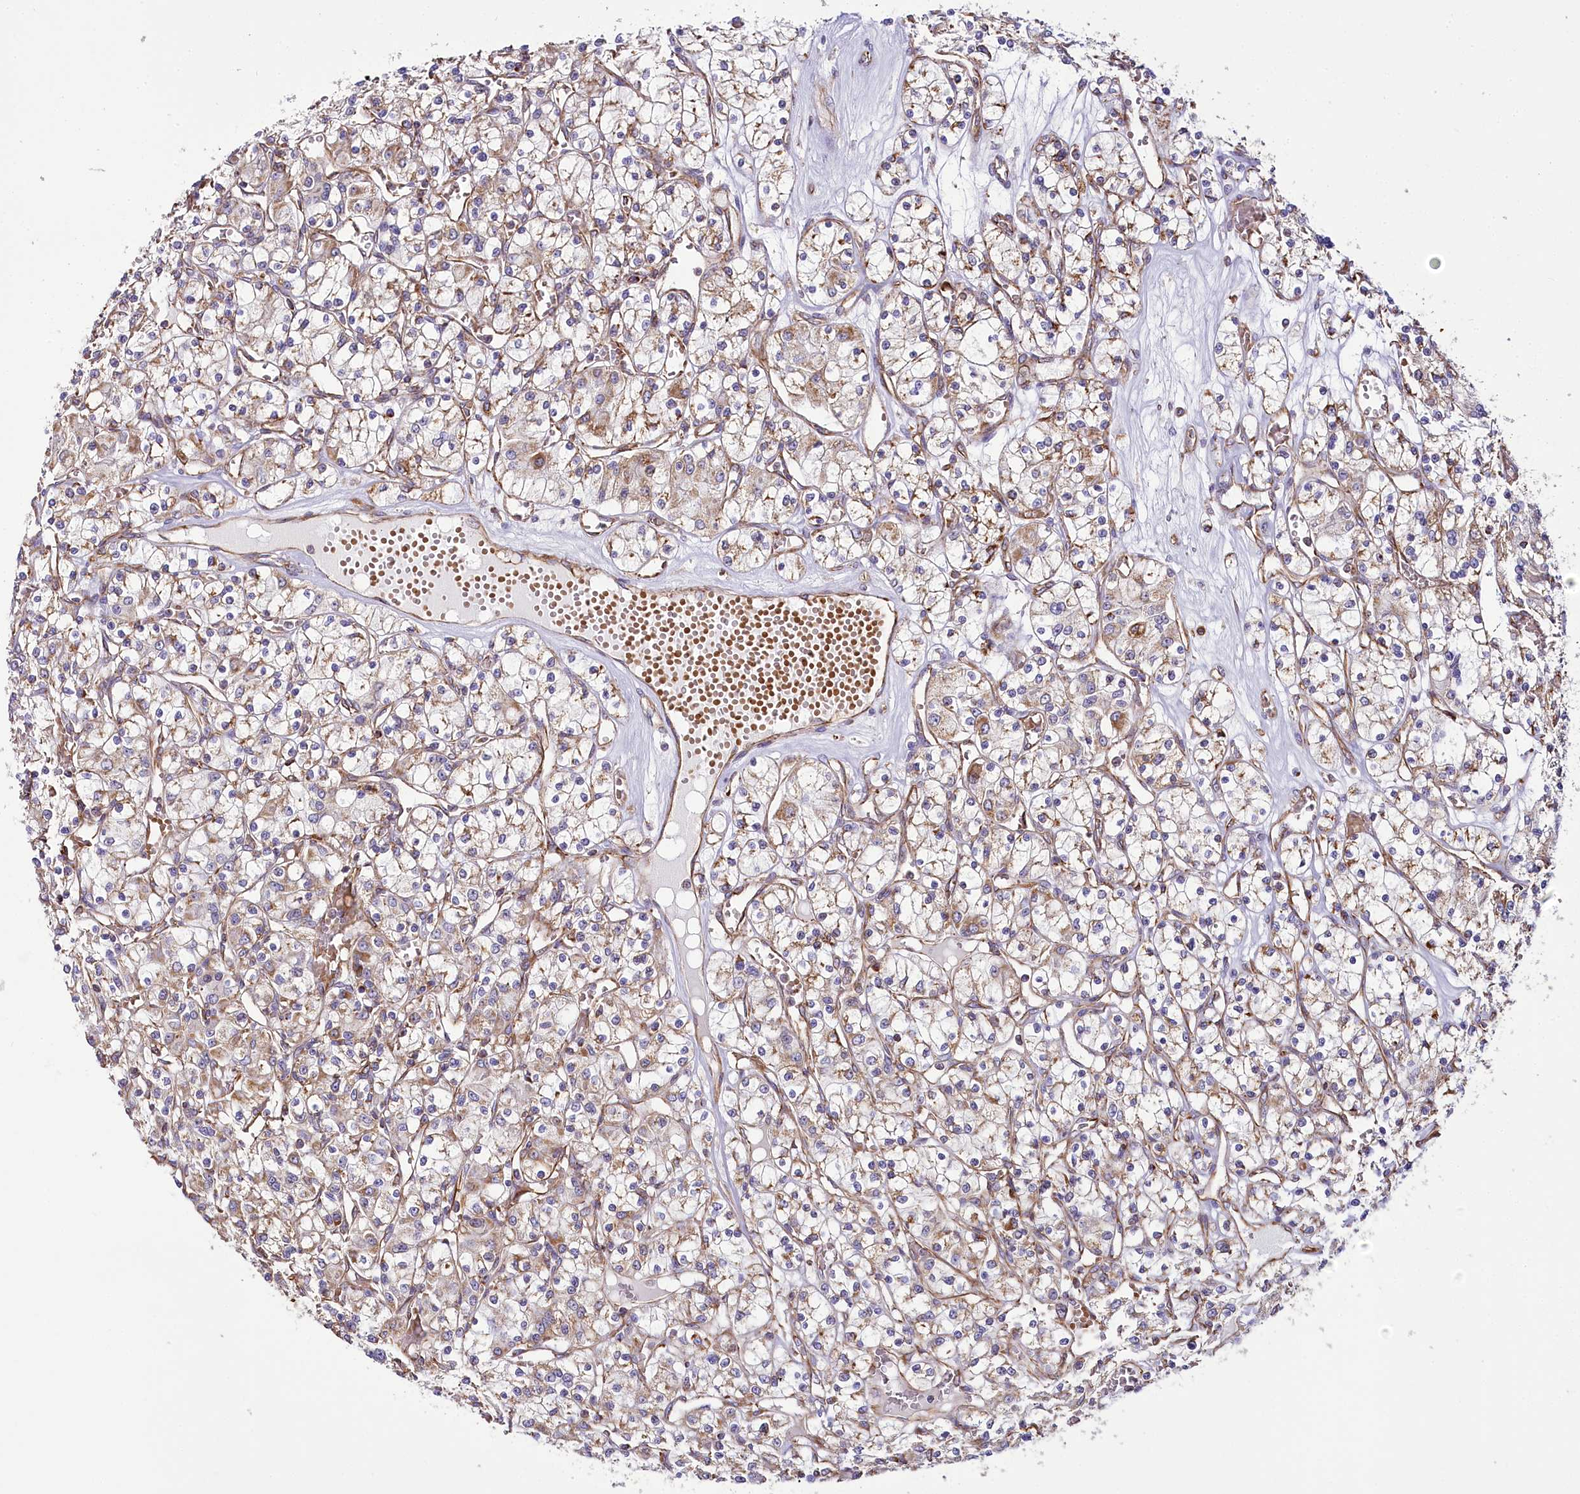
{"staining": {"intensity": "weak", "quantity": ">75%", "location": "cytoplasmic/membranous"}, "tissue": "renal cancer", "cell_type": "Tumor cells", "image_type": "cancer", "snomed": [{"axis": "morphology", "description": "Adenocarcinoma, NOS"}, {"axis": "topography", "description": "Kidney"}], "caption": "Protein analysis of adenocarcinoma (renal) tissue shows weak cytoplasmic/membranous positivity in approximately >75% of tumor cells. (IHC, brightfield microscopy, high magnification).", "gene": "THUMPD3", "patient": {"sex": "female", "age": 59}}